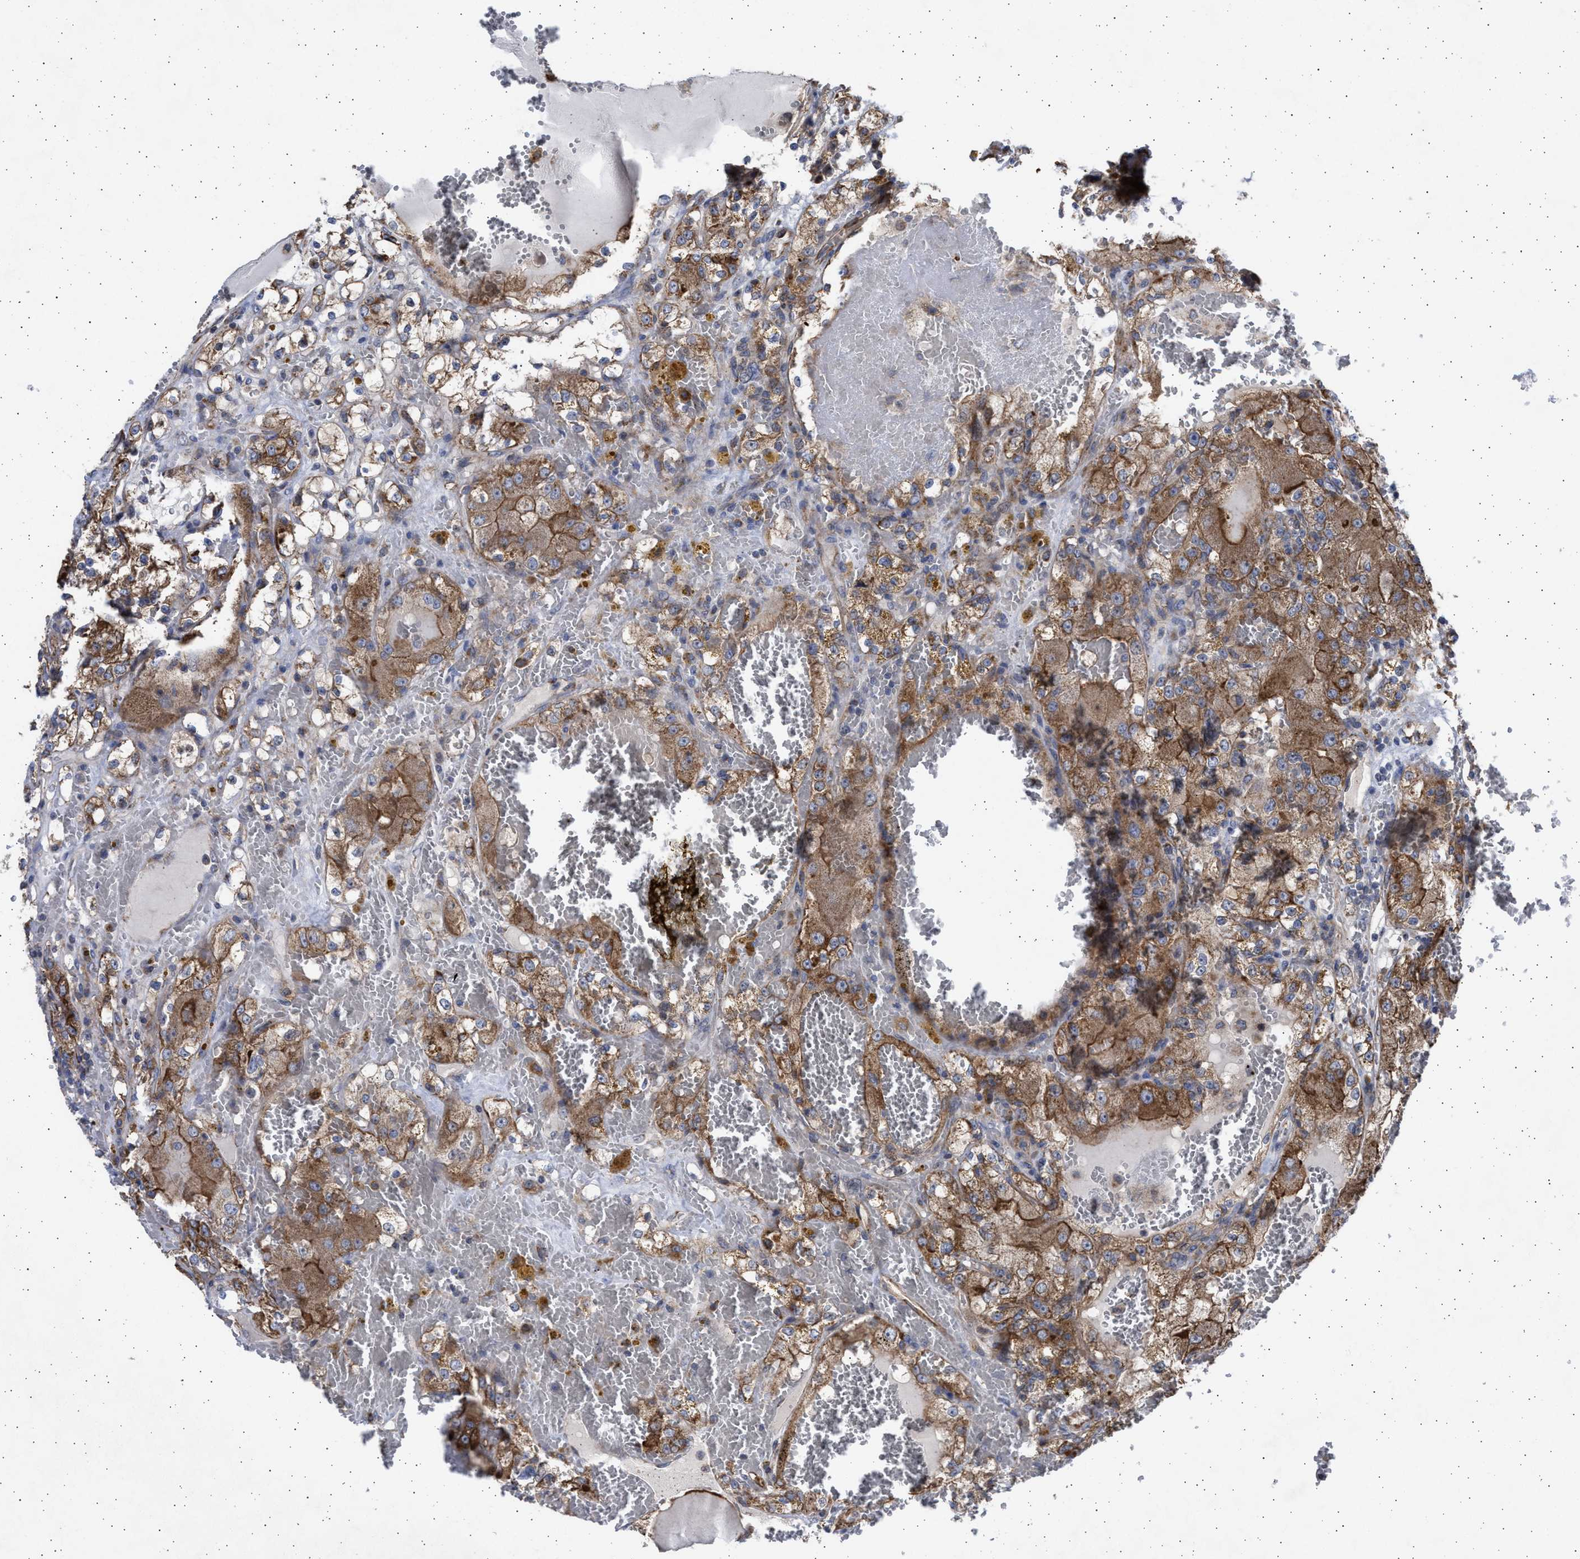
{"staining": {"intensity": "strong", "quantity": ">75%", "location": "cytoplasmic/membranous"}, "tissue": "renal cancer", "cell_type": "Tumor cells", "image_type": "cancer", "snomed": [{"axis": "morphology", "description": "Normal tissue, NOS"}, {"axis": "morphology", "description": "Adenocarcinoma, NOS"}, {"axis": "topography", "description": "Kidney"}], "caption": "Renal cancer stained with IHC reveals strong cytoplasmic/membranous staining in about >75% of tumor cells.", "gene": "TTC19", "patient": {"sex": "male", "age": 61}}